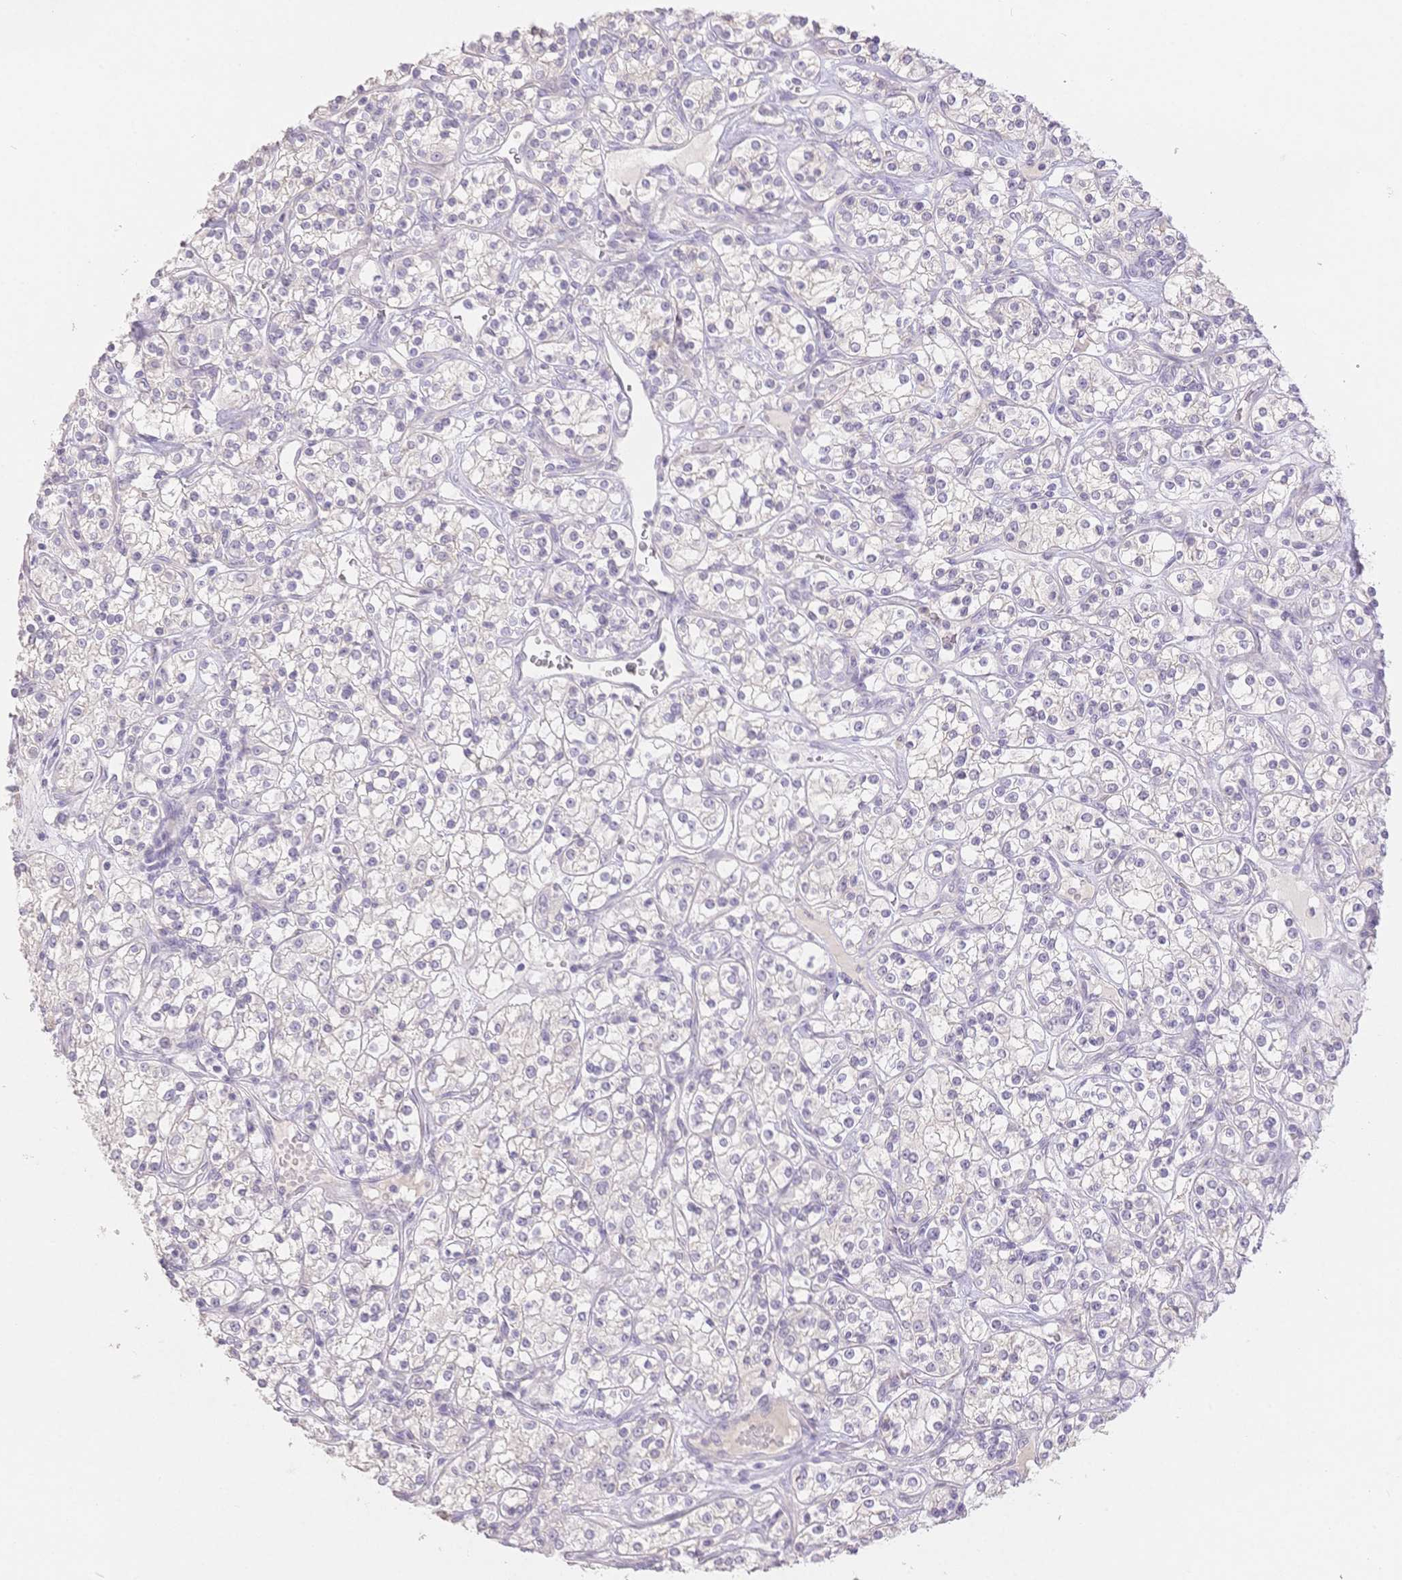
{"staining": {"intensity": "negative", "quantity": "none", "location": "none"}, "tissue": "renal cancer", "cell_type": "Tumor cells", "image_type": "cancer", "snomed": [{"axis": "morphology", "description": "Adenocarcinoma, NOS"}, {"axis": "topography", "description": "Kidney"}], "caption": "Immunohistochemistry photomicrograph of neoplastic tissue: human renal adenocarcinoma stained with DAB (3,3'-diaminobenzidine) exhibits no significant protein positivity in tumor cells.", "gene": "SUV39H2", "patient": {"sex": "male", "age": 77}}